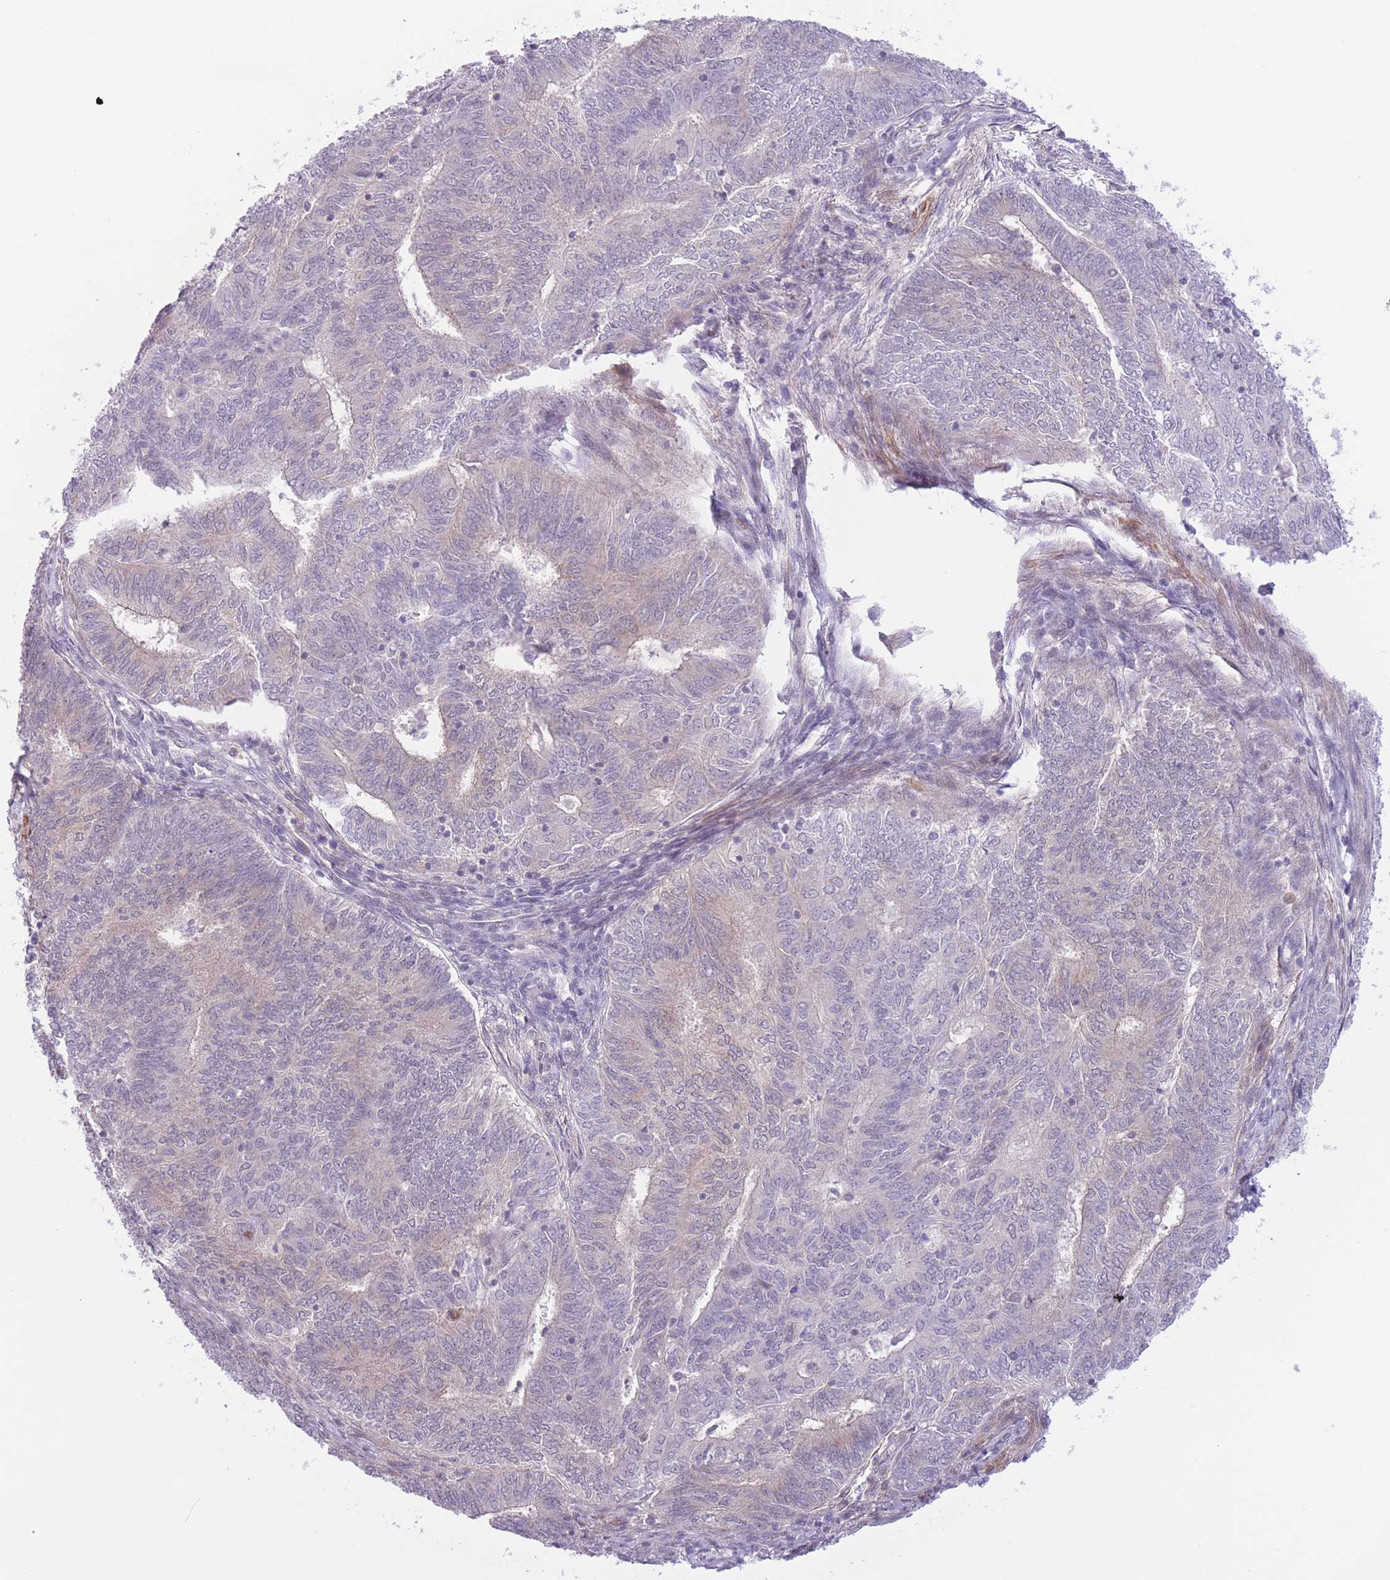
{"staining": {"intensity": "negative", "quantity": "none", "location": "none"}, "tissue": "endometrial cancer", "cell_type": "Tumor cells", "image_type": "cancer", "snomed": [{"axis": "morphology", "description": "Adenocarcinoma, NOS"}, {"axis": "topography", "description": "Endometrium"}], "caption": "This is an immunohistochemistry micrograph of human adenocarcinoma (endometrial). There is no expression in tumor cells.", "gene": "C9orf152", "patient": {"sex": "female", "age": 62}}